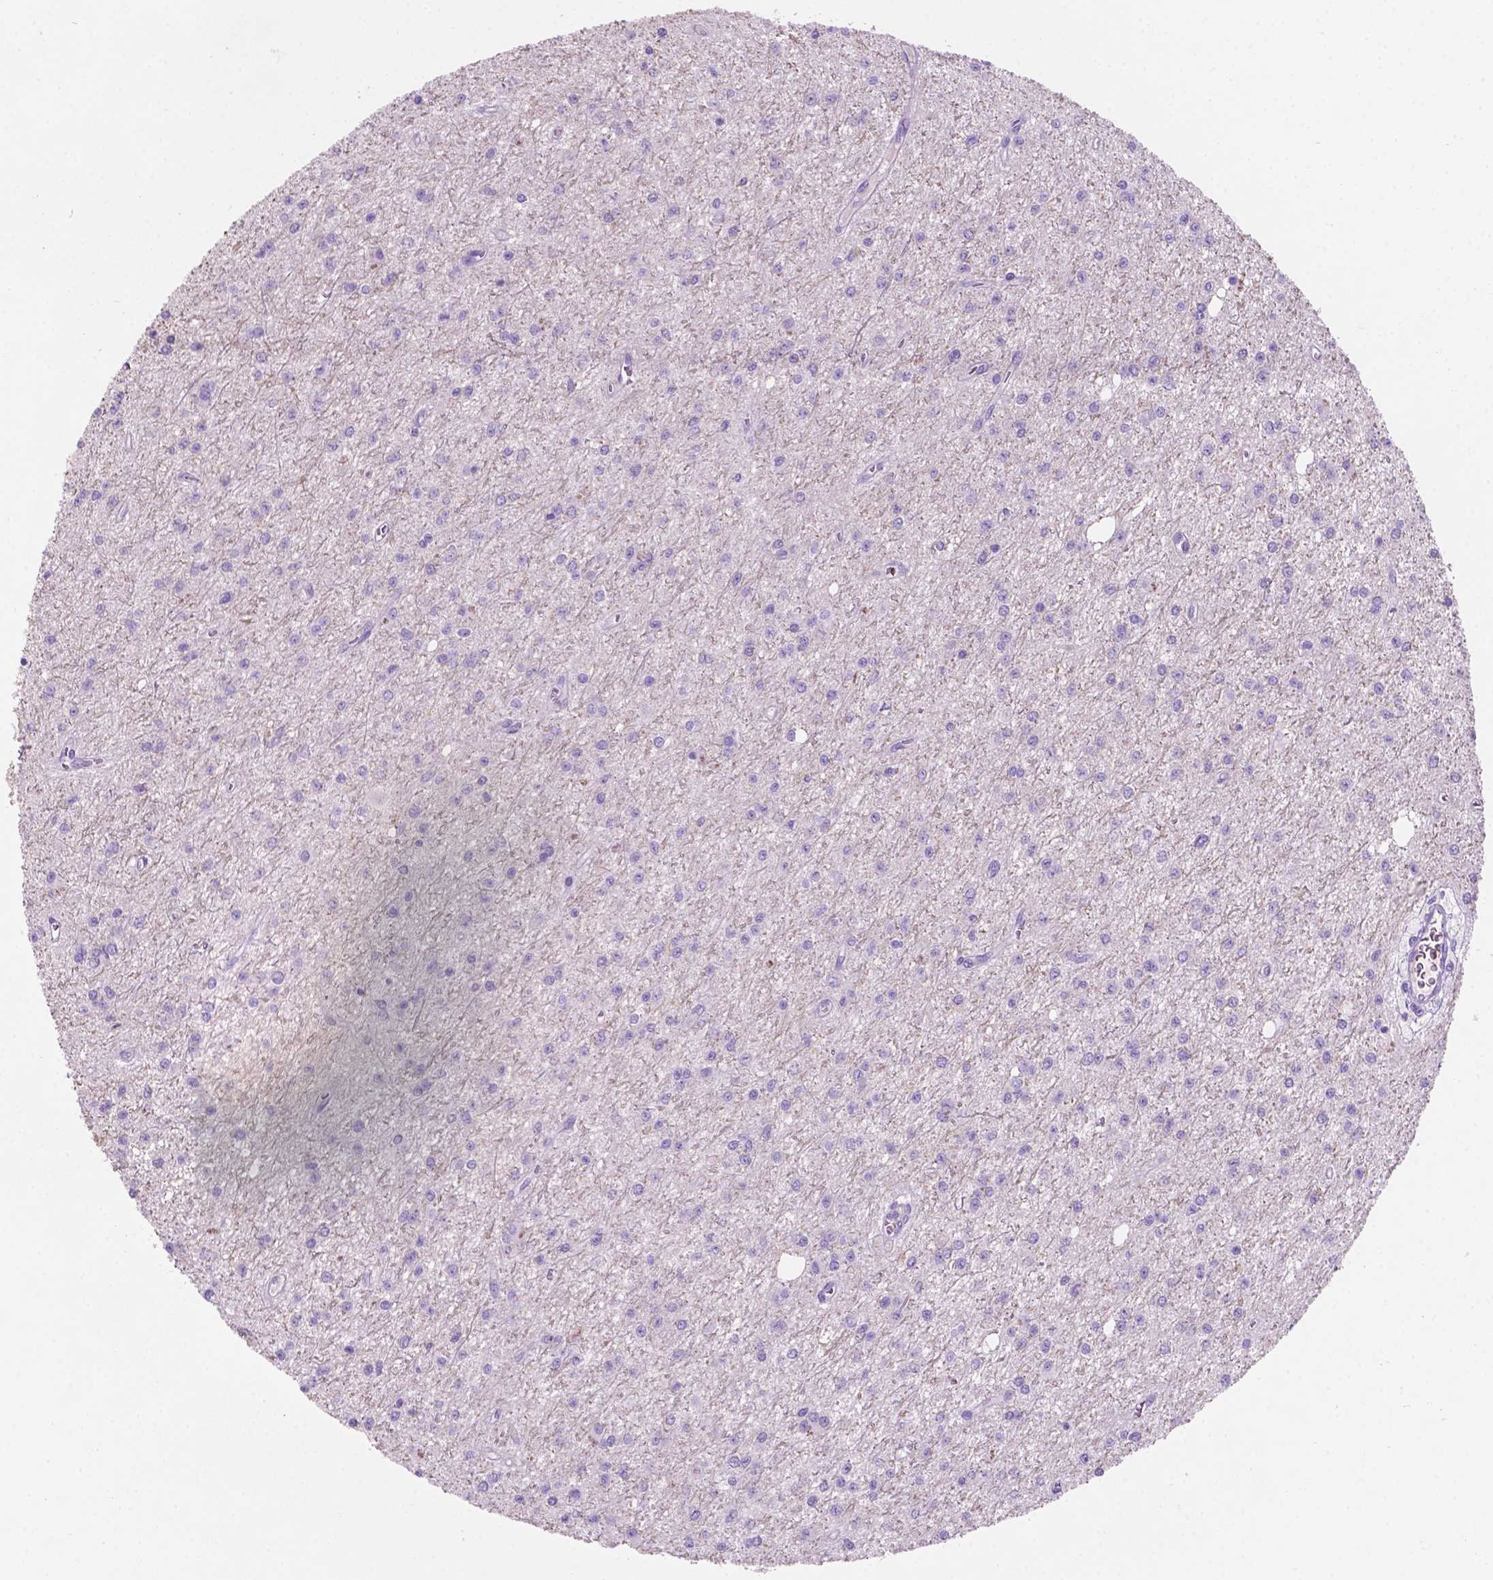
{"staining": {"intensity": "negative", "quantity": "none", "location": "none"}, "tissue": "glioma", "cell_type": "Tumor cells", "image_type": "cancer", "snomed": [{"axis": "morphology", "description": "Glioma, malignant, Low grade"}, {"axis": "topography", "description": "Brain"}], "caption": "DAB (3,3'-diaminobenzidine) immunohistochemical staining of low-grade glioma (malignant) shows no significant staining in tumor cells.", "gene": "POU4F1", "patient": {"sex": "female", "age": 45}}